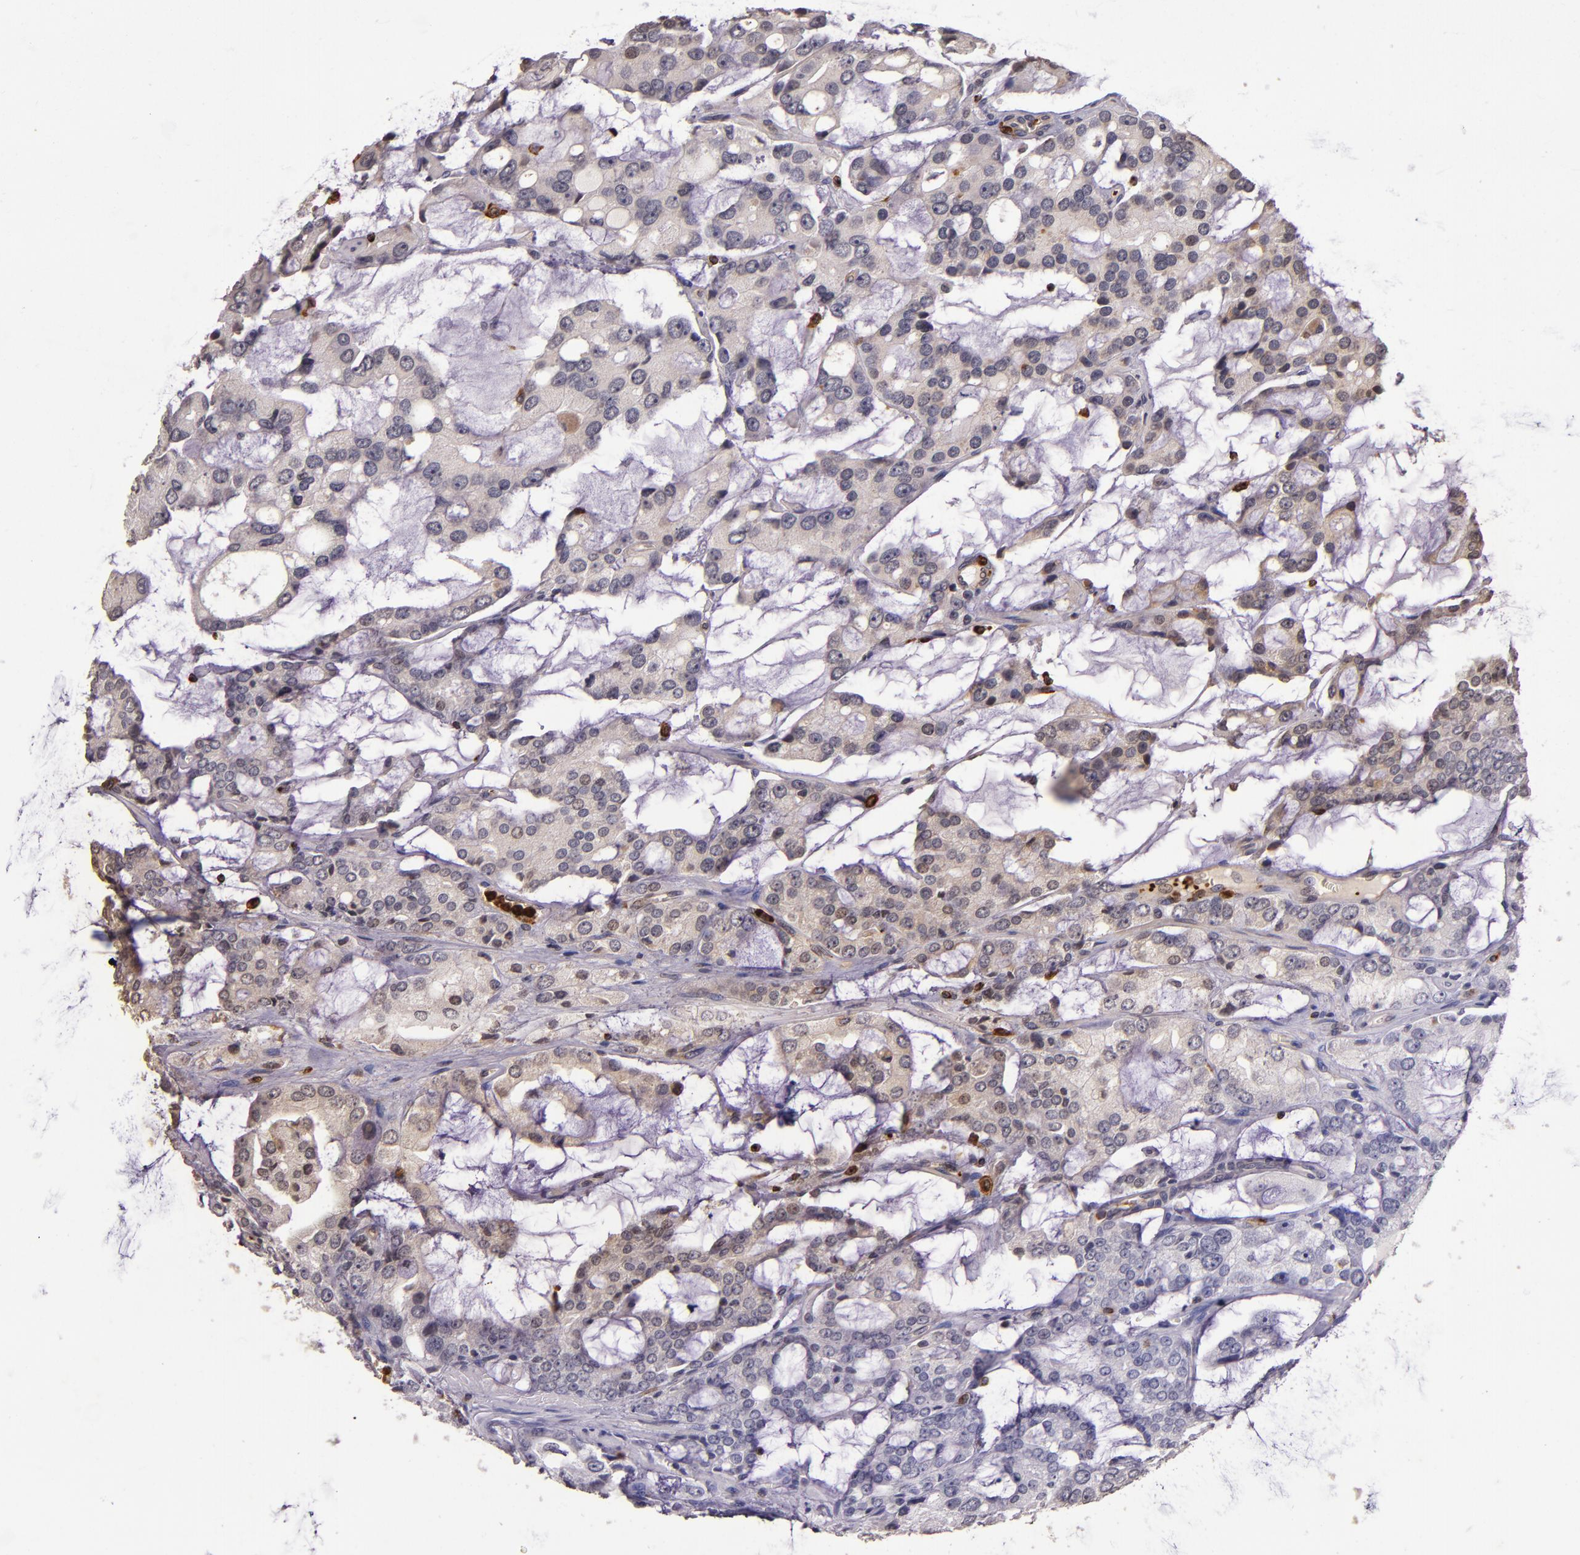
{"staining": {"intensity": "weak", "quantity": "<25%", "location": "cytoplasmic/membranous"}, "tissue": "prostate cancer", "cell_type": "Tumor cells", "image_type": "cancer", "snomed": [{"axis": "morphology", "description": "Adenocarcinoma, High grade"}, {"axis": "topography", "description": "Prostate"}], "caption": "Prostate cancer (adenocarcinoma (high-grade)) was stained to show a protein in brown. There is no significant staining in tumor cells. Brightfield microscopy of IHC stained with DAB (3,3'-diaminobenzidine) (brown) and hematoxylin (blue), captured at high magnification.", "gene": "SLC2A3", "patient": {"sex": "male", "age": 67}}